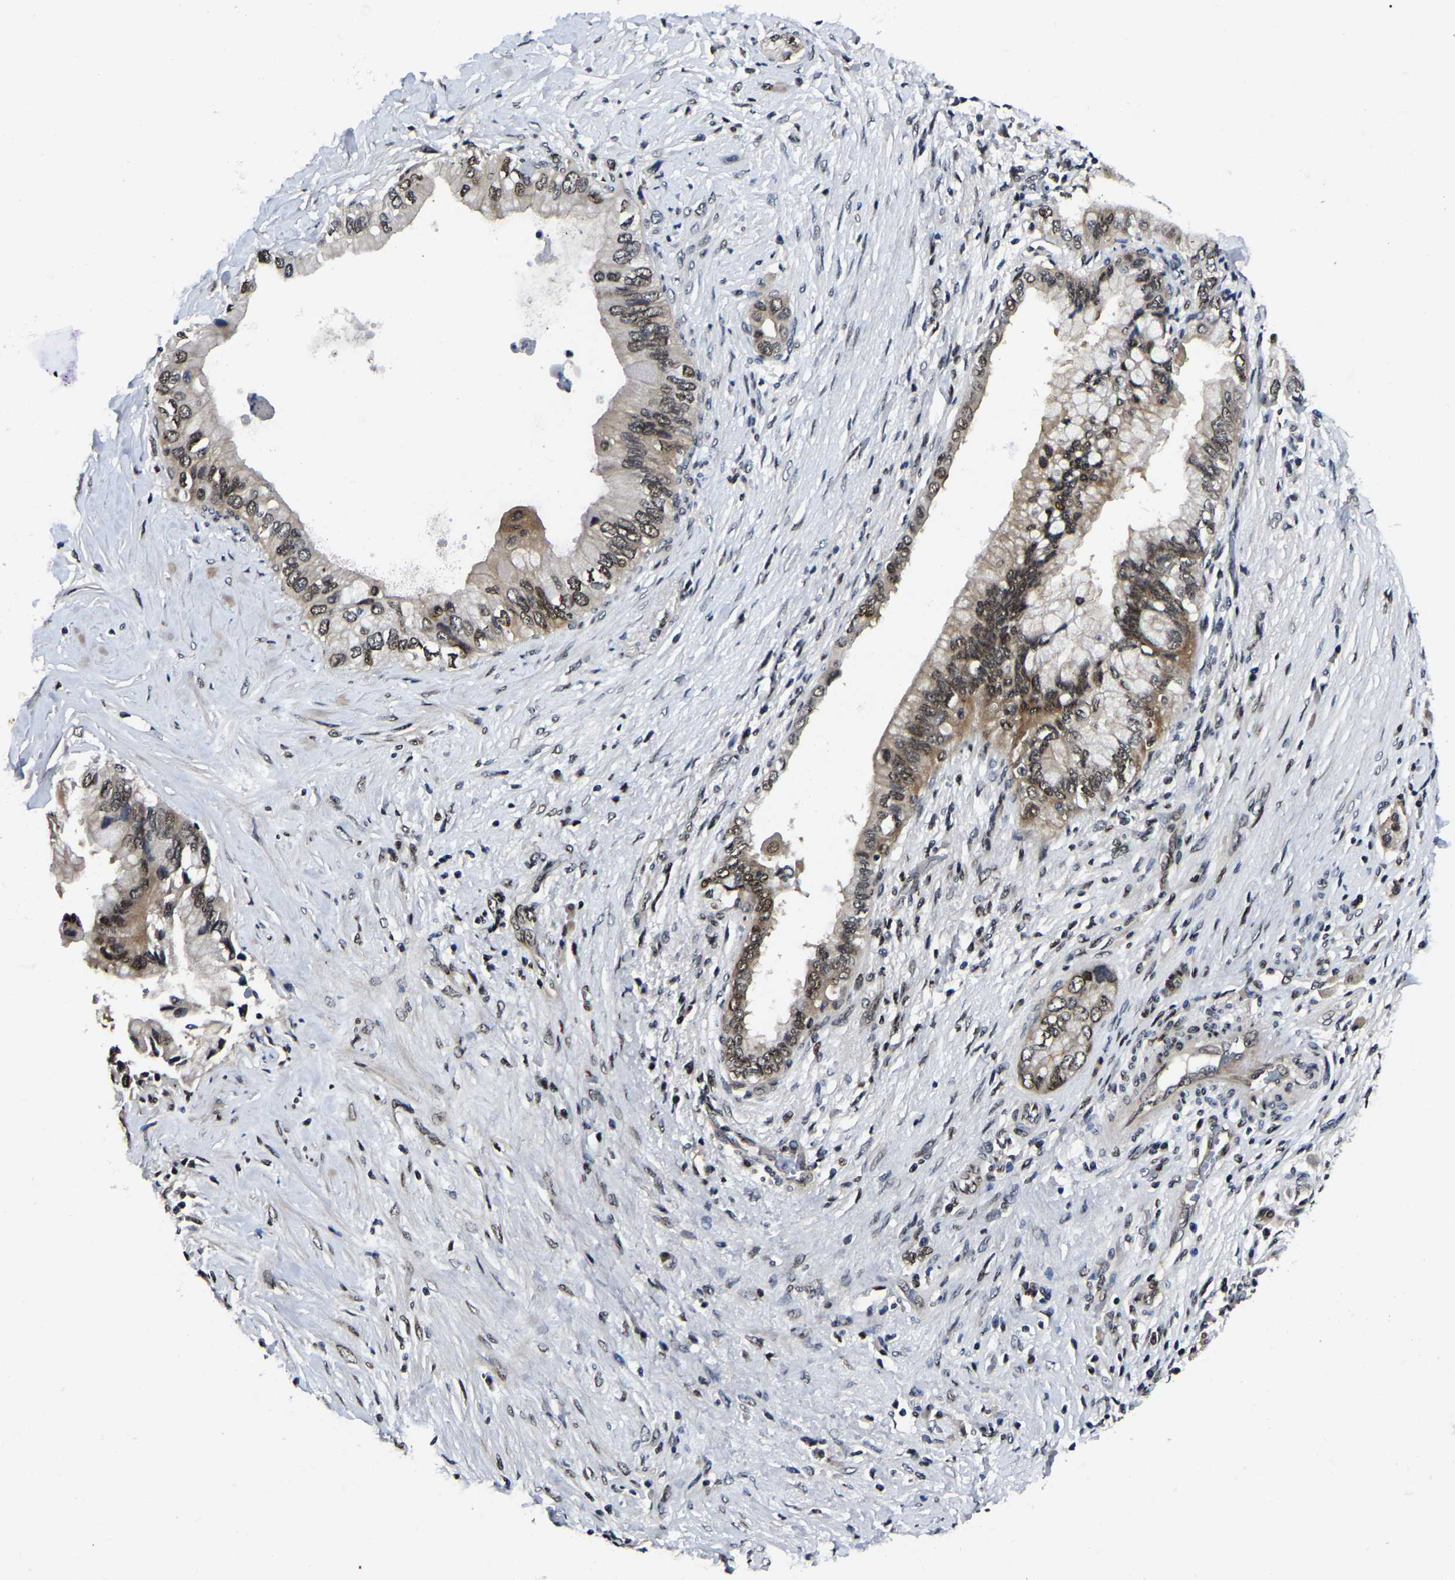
{"staining": {"intensity": "weak", "quantity": ">75%", "location": "nuclear"}, "tissue": "pancreatic cancer", "cell_type": "Tumor cells", "image_type": "cancer", "snomed": [{"axis": "morphology", "description": "Adenocarcinoma, NOS"}, {"axis": "topography", "description": "Pancreas"}], "caption": "Human pancreatic cancer (adenocarcinoma) stained for a protein (brown) displays weak nuclear positive positivity in approximately >75% of tumor cells.", "gene": "TRIM35", "patient": {"sex": "female", "age": 73}}